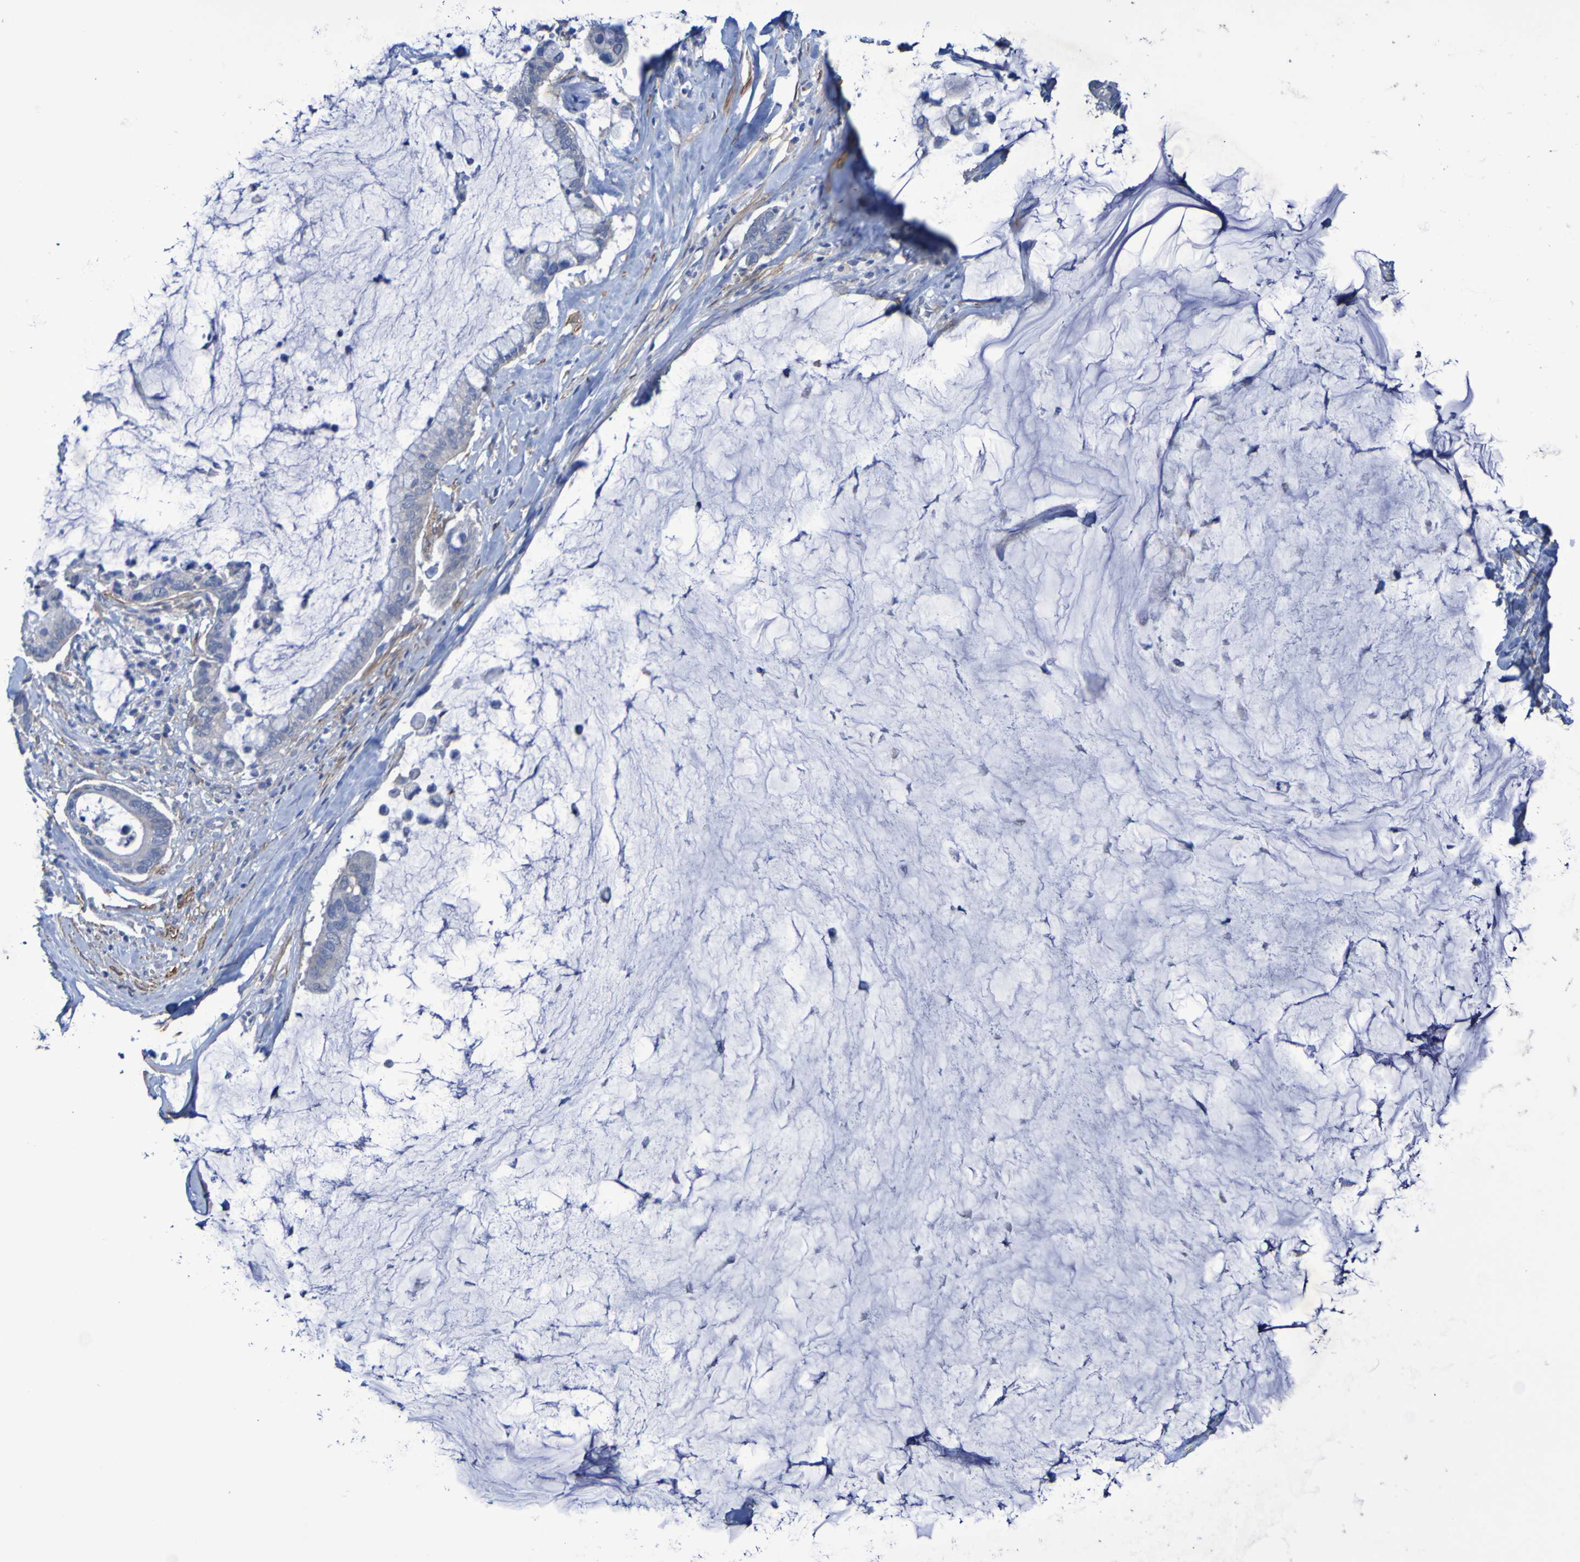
{"staining": {"intensity": "negative", "quantity": "none", "location": "none"}, "tissue": "pancreatic cancer", "cell_type": "Tumor cells", "image_type": "cancer", "snomed": [{"axis": "morphology", "description": "Adenocarcinoma, NOS"}, {"axis": "topography", "description": "Pancreas"}], "caption": "Adenocarcinoma (pancreatic) was stained to show a protein in brown. There is no significant staining in tumor cells.", "gene": "SRPRB", "patient": {"sex": "male", "age": 41}}